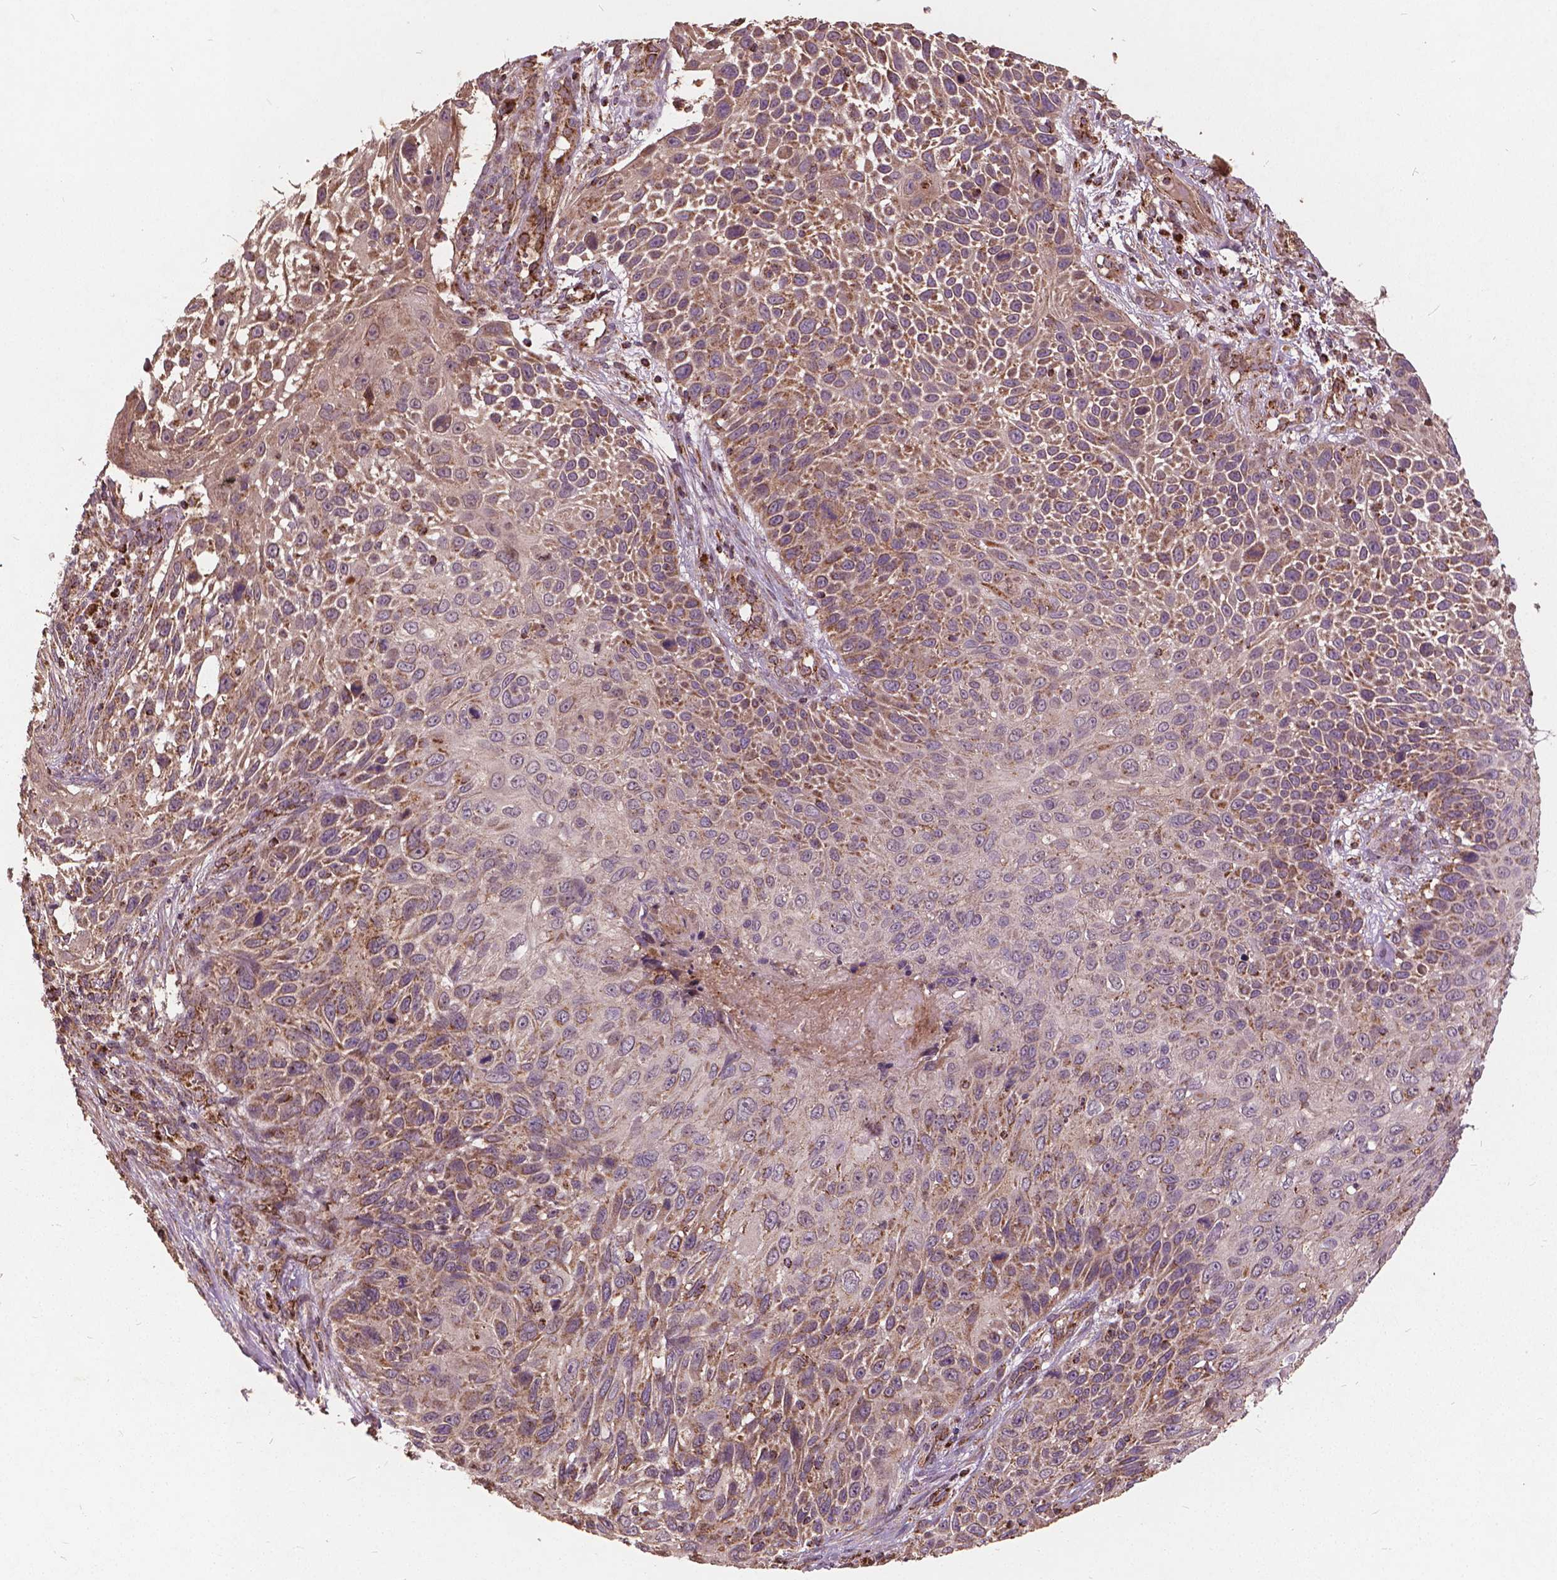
{"staining": {"intensity": "moderate", "quantity": "25%-75%", "location": "cytoplasmic/membranous"}, "tissue": "skin cancer", "cell_type": "Tumor cells", "image_type": "cancer", "snomed": [{"axis": "morphology", "description": "Squamous cell carcinoma, NOS"}, {"axis": "topography", "description": "Skin"}], "caption": "Protein expression analysis of skin cancer demonstrates moderate cytoplasmic/membranous staining in about 25%-75% of tumor cells.", "gene": "UBXN2A", "patient": {"sex": "male", "age": 92}}